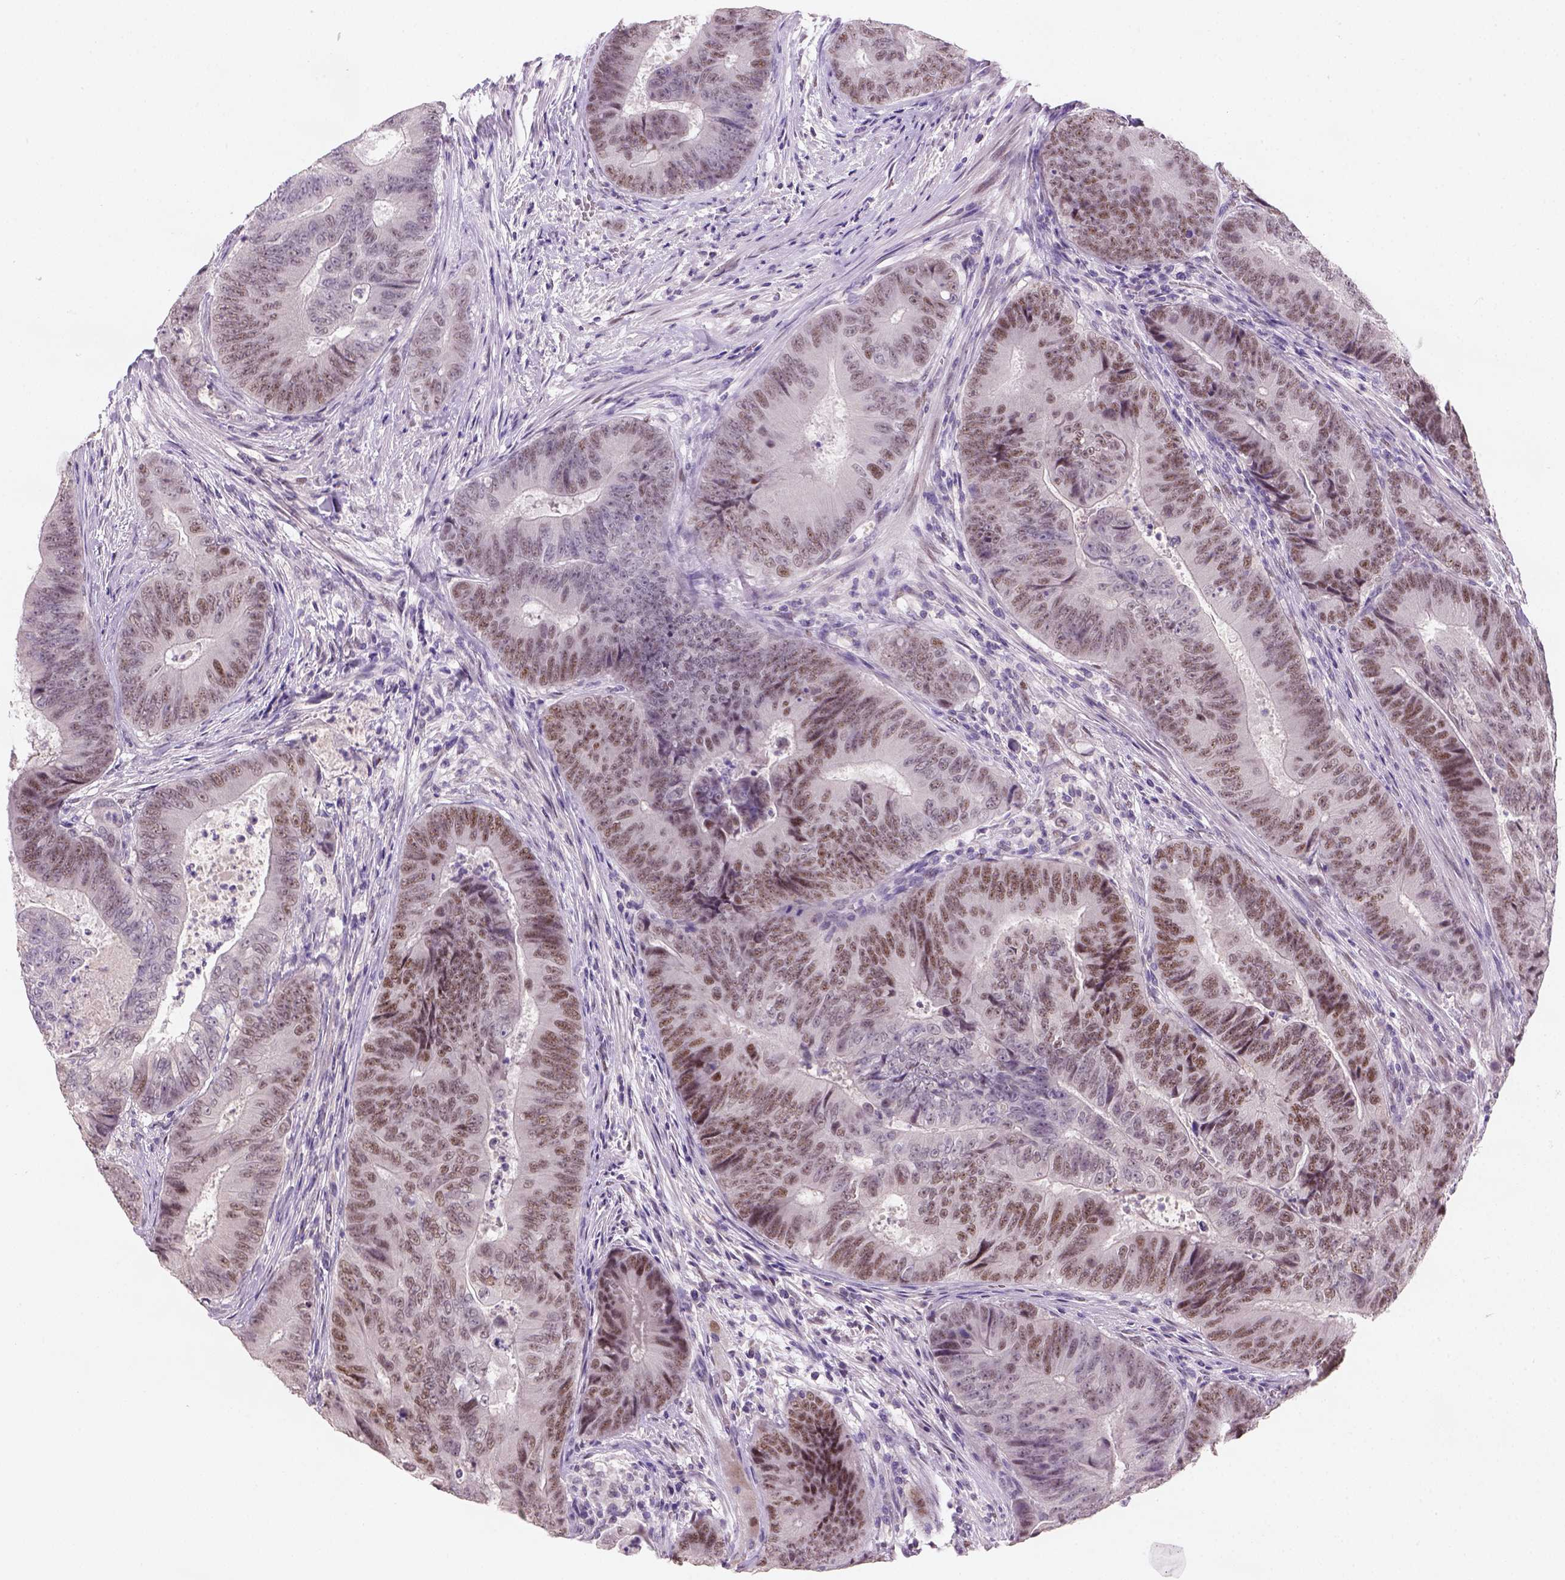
{"staining": {"intensity": "moderate", "quantity": ">75%", "location": "nuclear"}, "tissue": "colorectal cancer", "cell_type": "Tumor cells", "image_type": "cancer", "snomed": [{"axis": "morphology", "description": "Adenocarcinoma, NOS"}, {"axis": "topography", "description": "Colon"}], "caption": "DAB (3,3'-diaminobenzidine) immunohistochemical staining of human colorectal adenocarcinoma exhibits moderate nuclear protein staining in about >75% of tumor cells. Ihc stains the protein of interest in brown and the nuclei are stained blue.", "gene": "ZMAT4", "patient": {"sex": "female", "age": 48}}